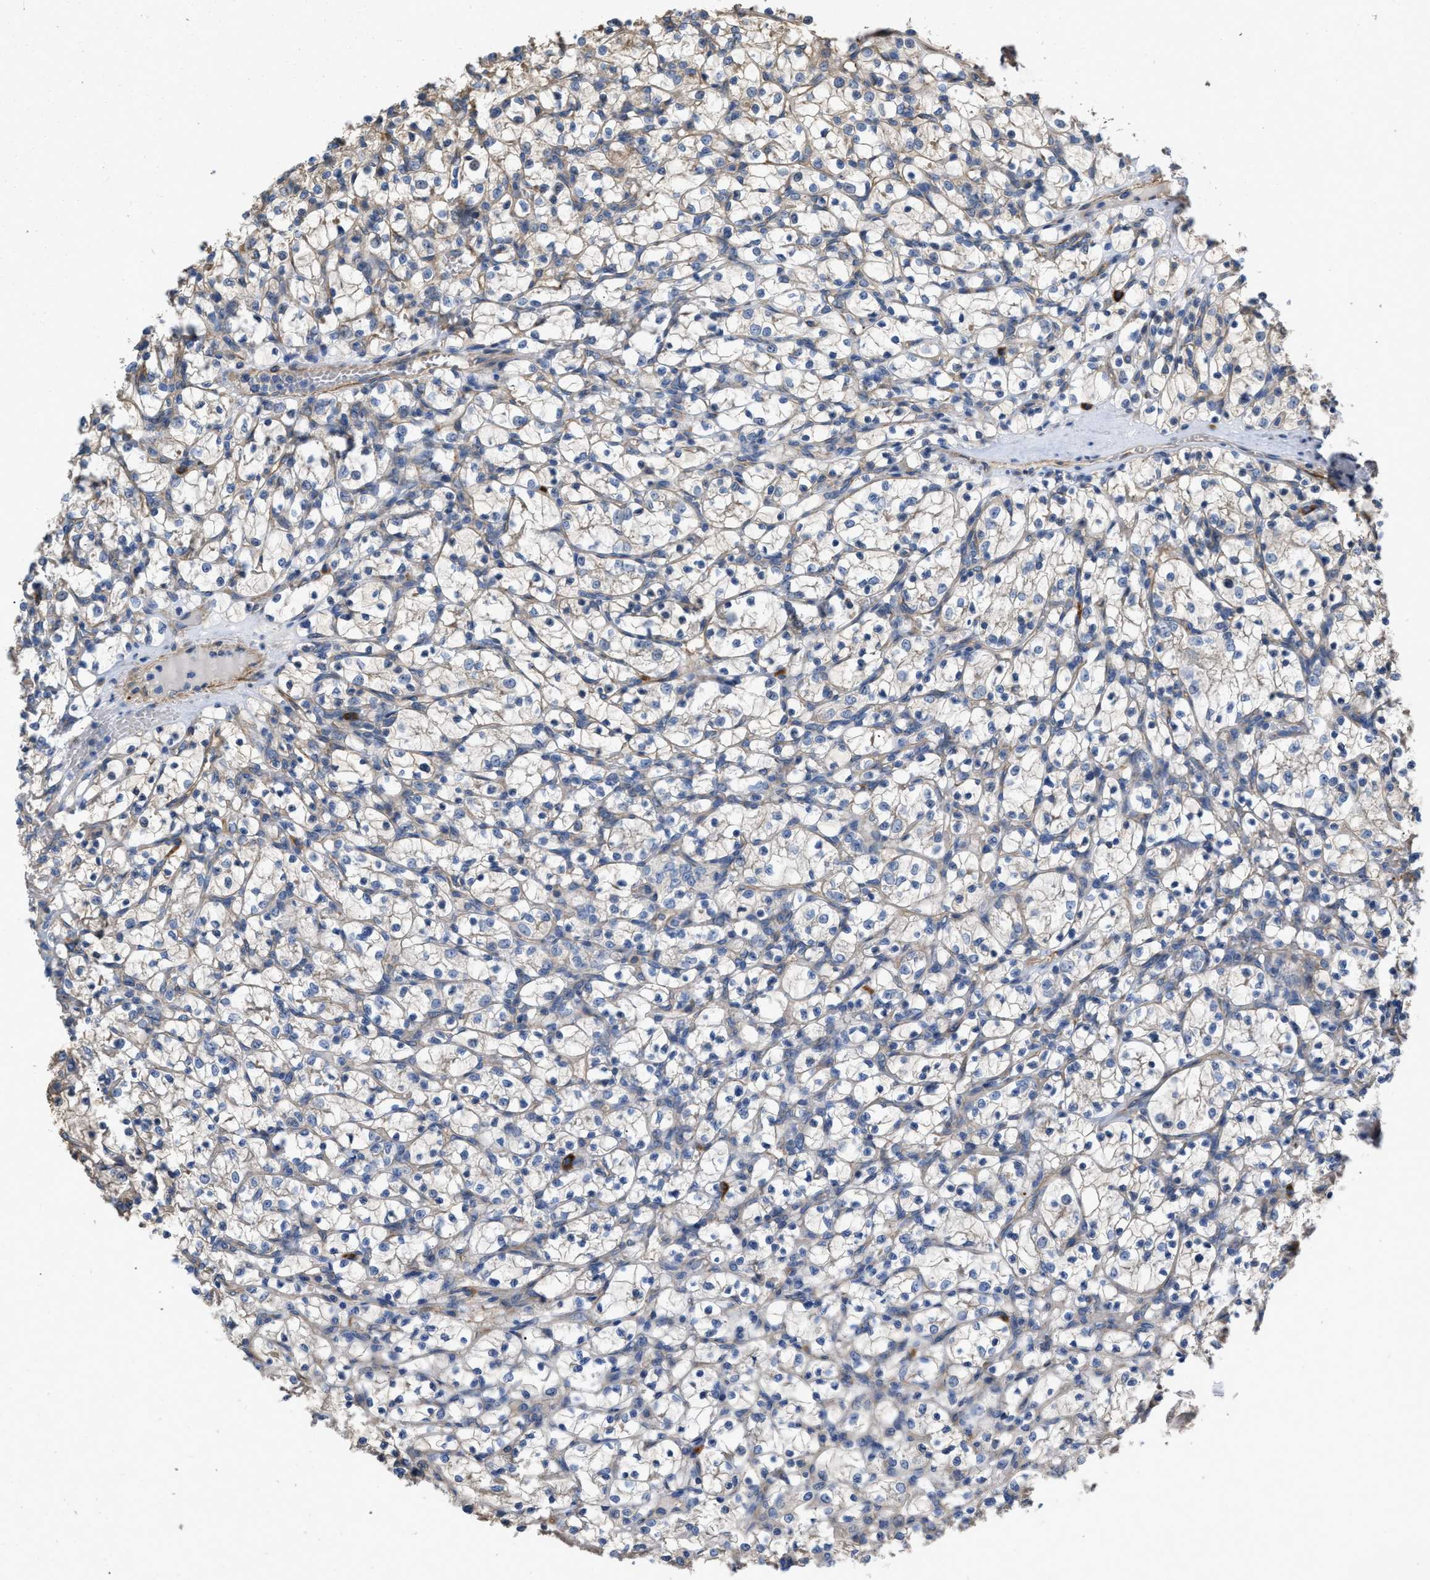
{"staining": {"intensity": "negative", "quantity": "none", "location": "none"}, "tissue": "renal cancer", "cell_type": "Tumor cells", "image_type": "cancer", "snomed": [{"axis": "morphology", "description": "Adenocarcinoma, NOS"}, {"axis": "topography", "description": "Kidney"}], "caption": "A micrograph of adenocarcinoma (renal) stained for a protein shows no brown staining in tumor cells.", "gene": "SLC4A11", "patient": {"sex": "female", "age": 69}}